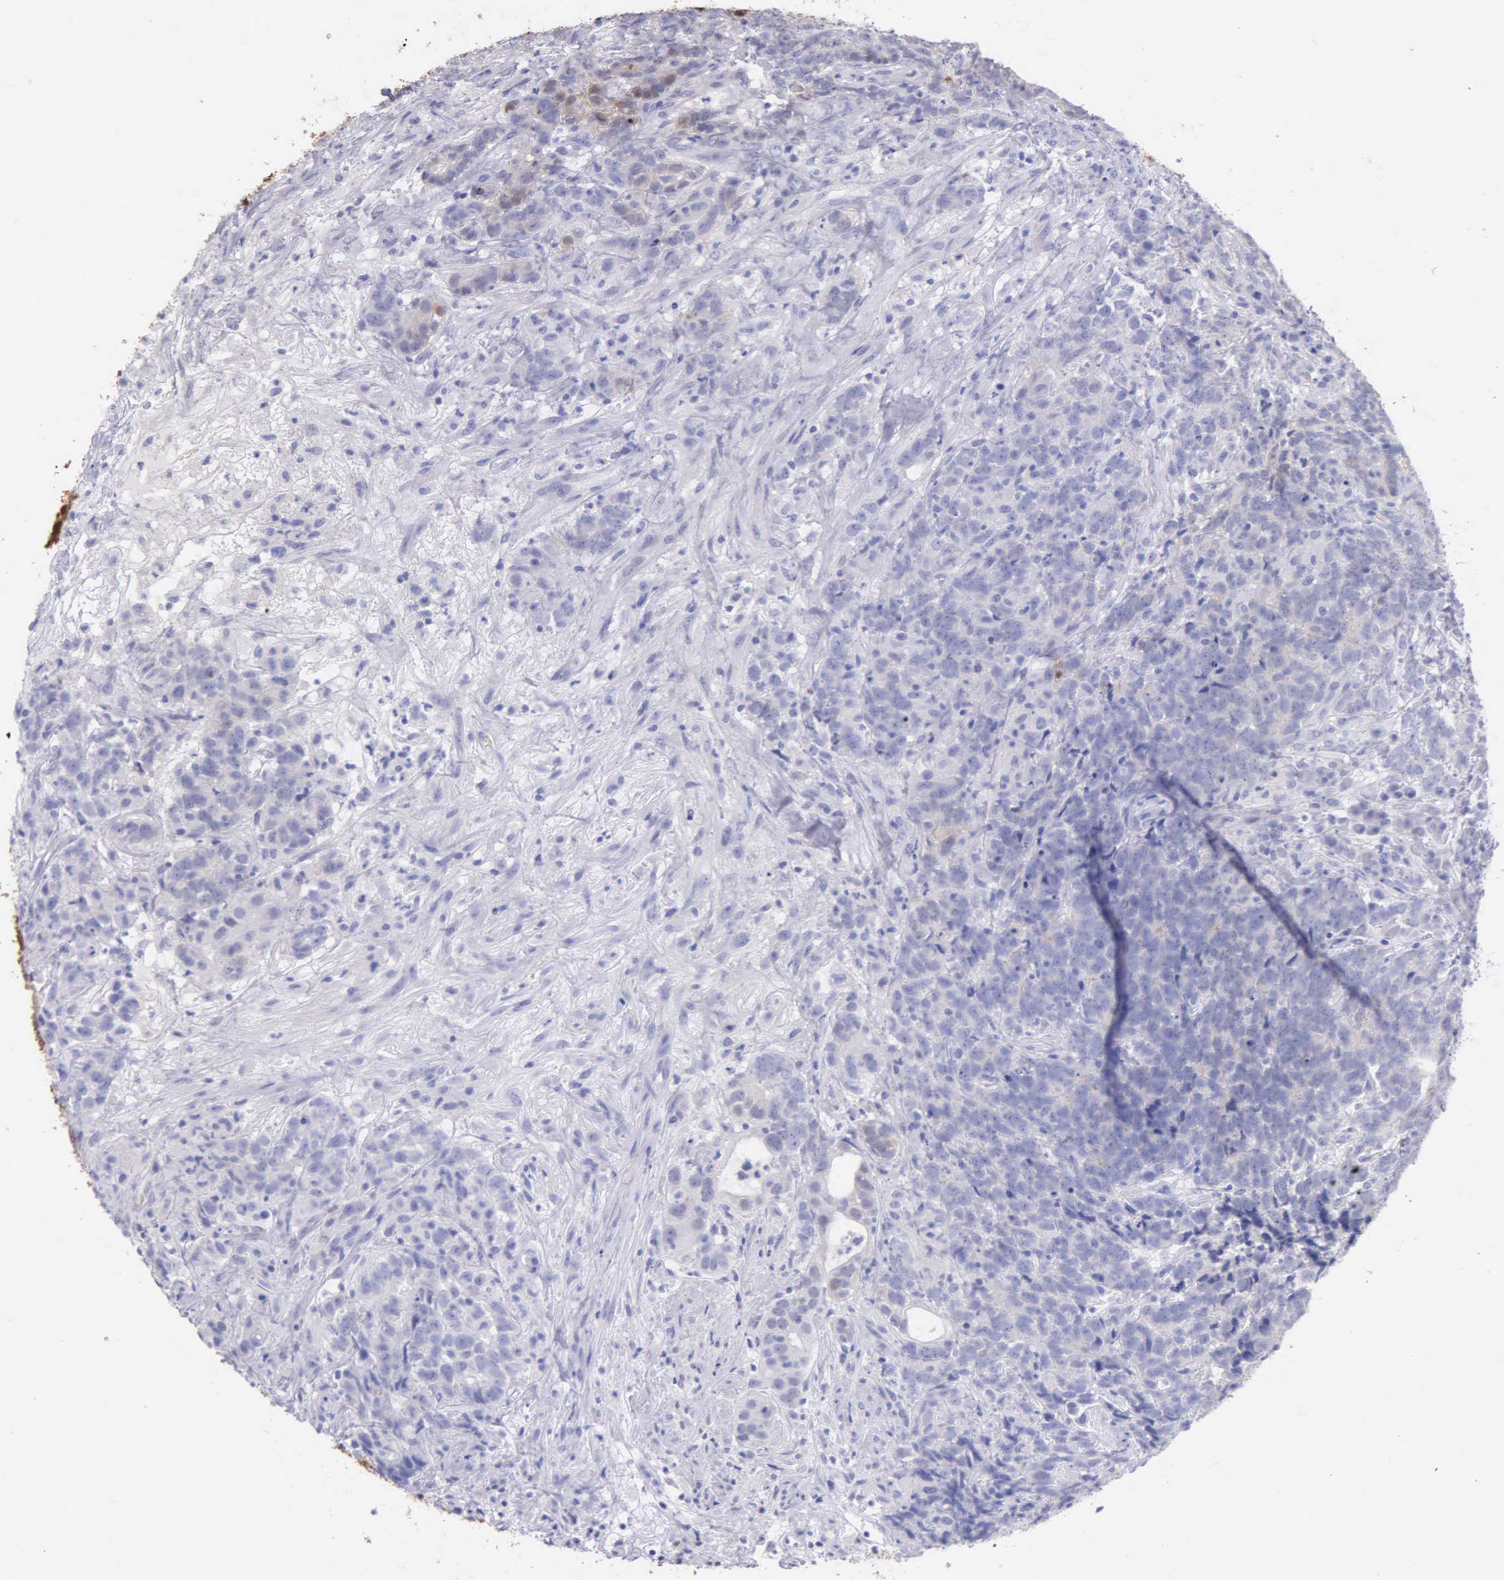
{"staining": {"intensity": "negative", "quantity": "none", "location": "none"}, "tissue": "testis cancer", "cell_type": "Tumor cells", "image_type": "cancer", "snomed": [{"axis": "morphology", "description": "Carcinoma, Embryonal, NOS"}, {"axis": "topography", "description": "Testis"}], "caption": "Micrograph shows no significant protein positivity in tumor cells of testis cancer. The staining is performed using DAB brown chromogen with nuclei counter-stained in using hematoxylin.", "gene": "GSTT2", "patient": {"sex": "male", "age": 26}}